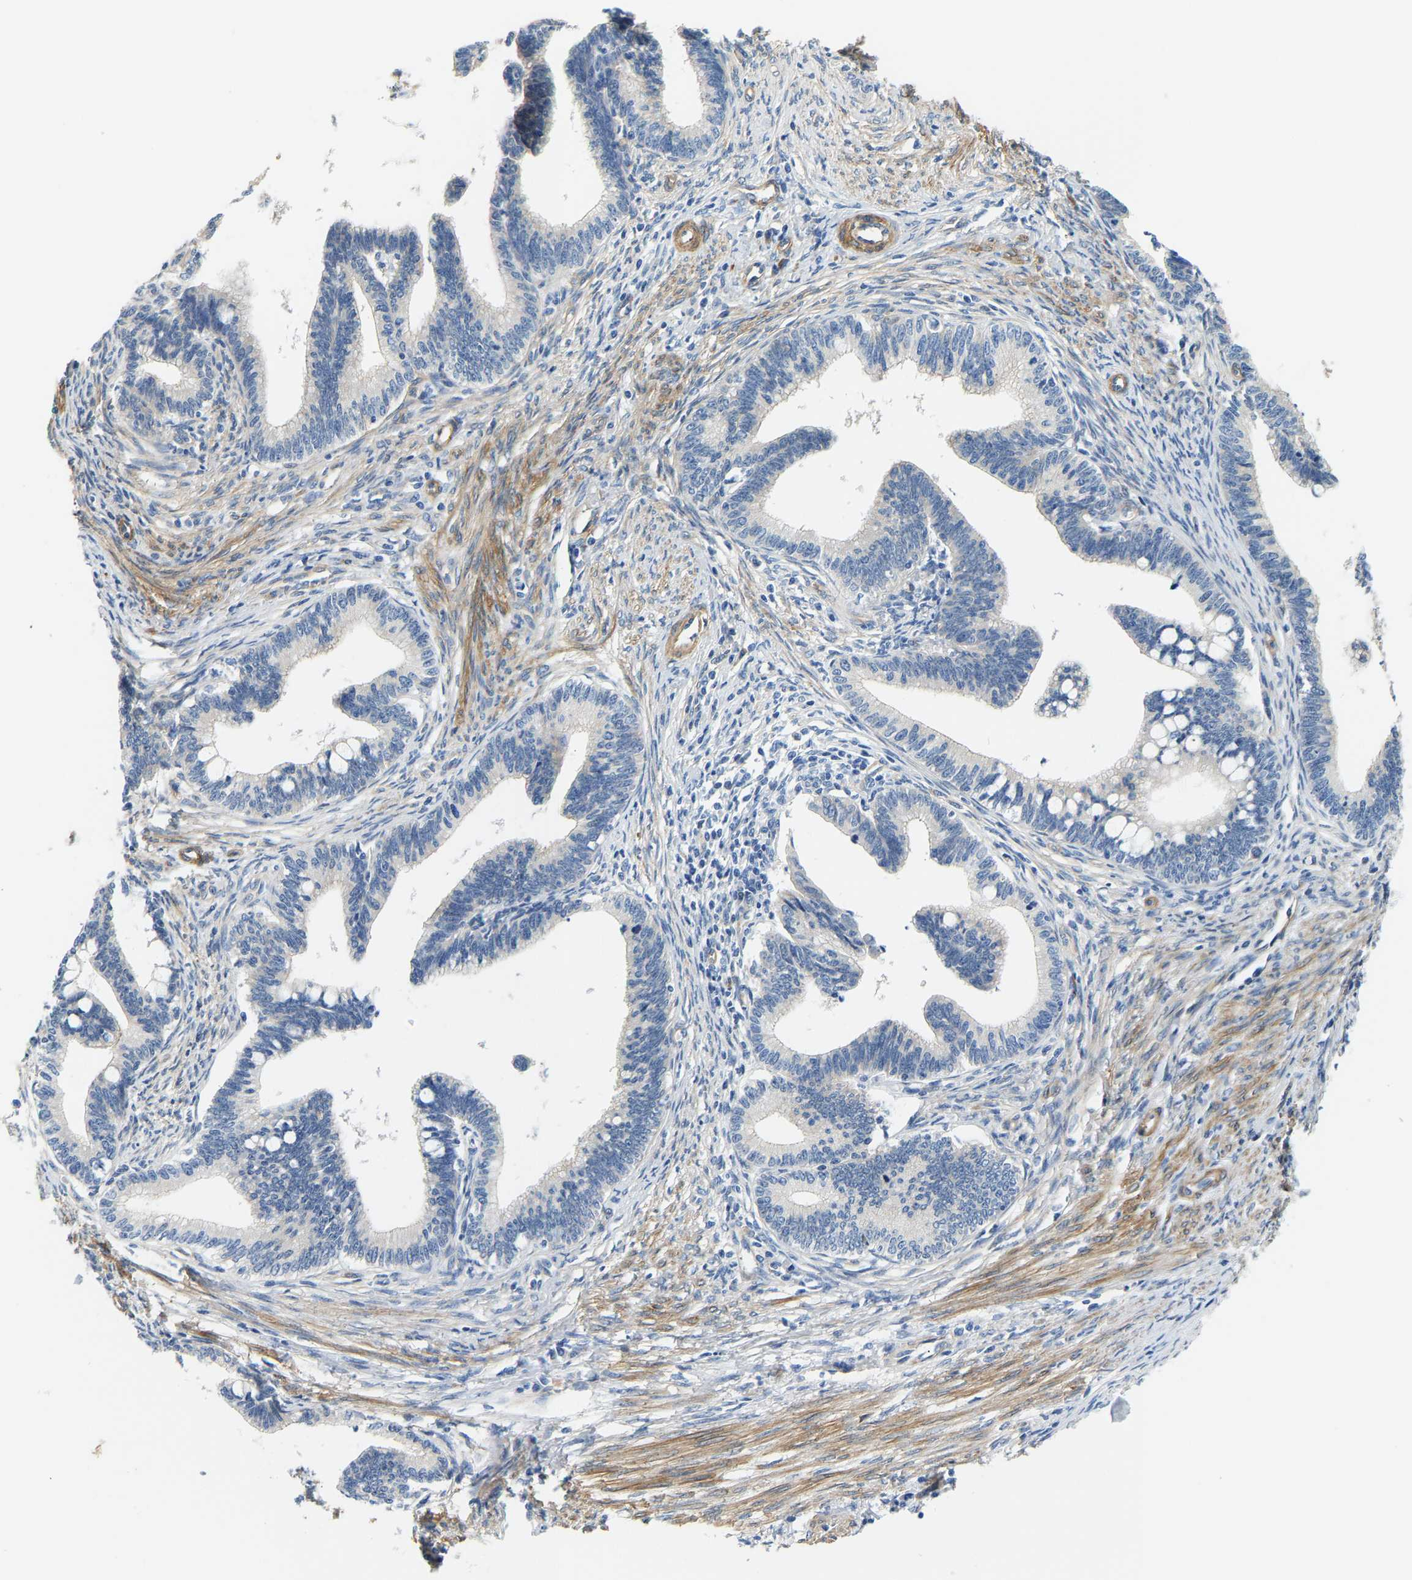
{"staining": {"intensity": "negative", "quantity": "none", "location": "none"}, "tissue": "cervical cancer", "cell_type": "Tumor cells", "image_type": "cancer", "snomed": [{"axis": "morphology", "description": "Adenocarcinoma, NOS"}, {"axis": "topography", "description": "Cervix"}], "caption": "Tumor cells show no significant expression in cervical cancer (adenocarcinoma).", "gene": "PAWR", "patient": {"sex": "female", "age": 36}}